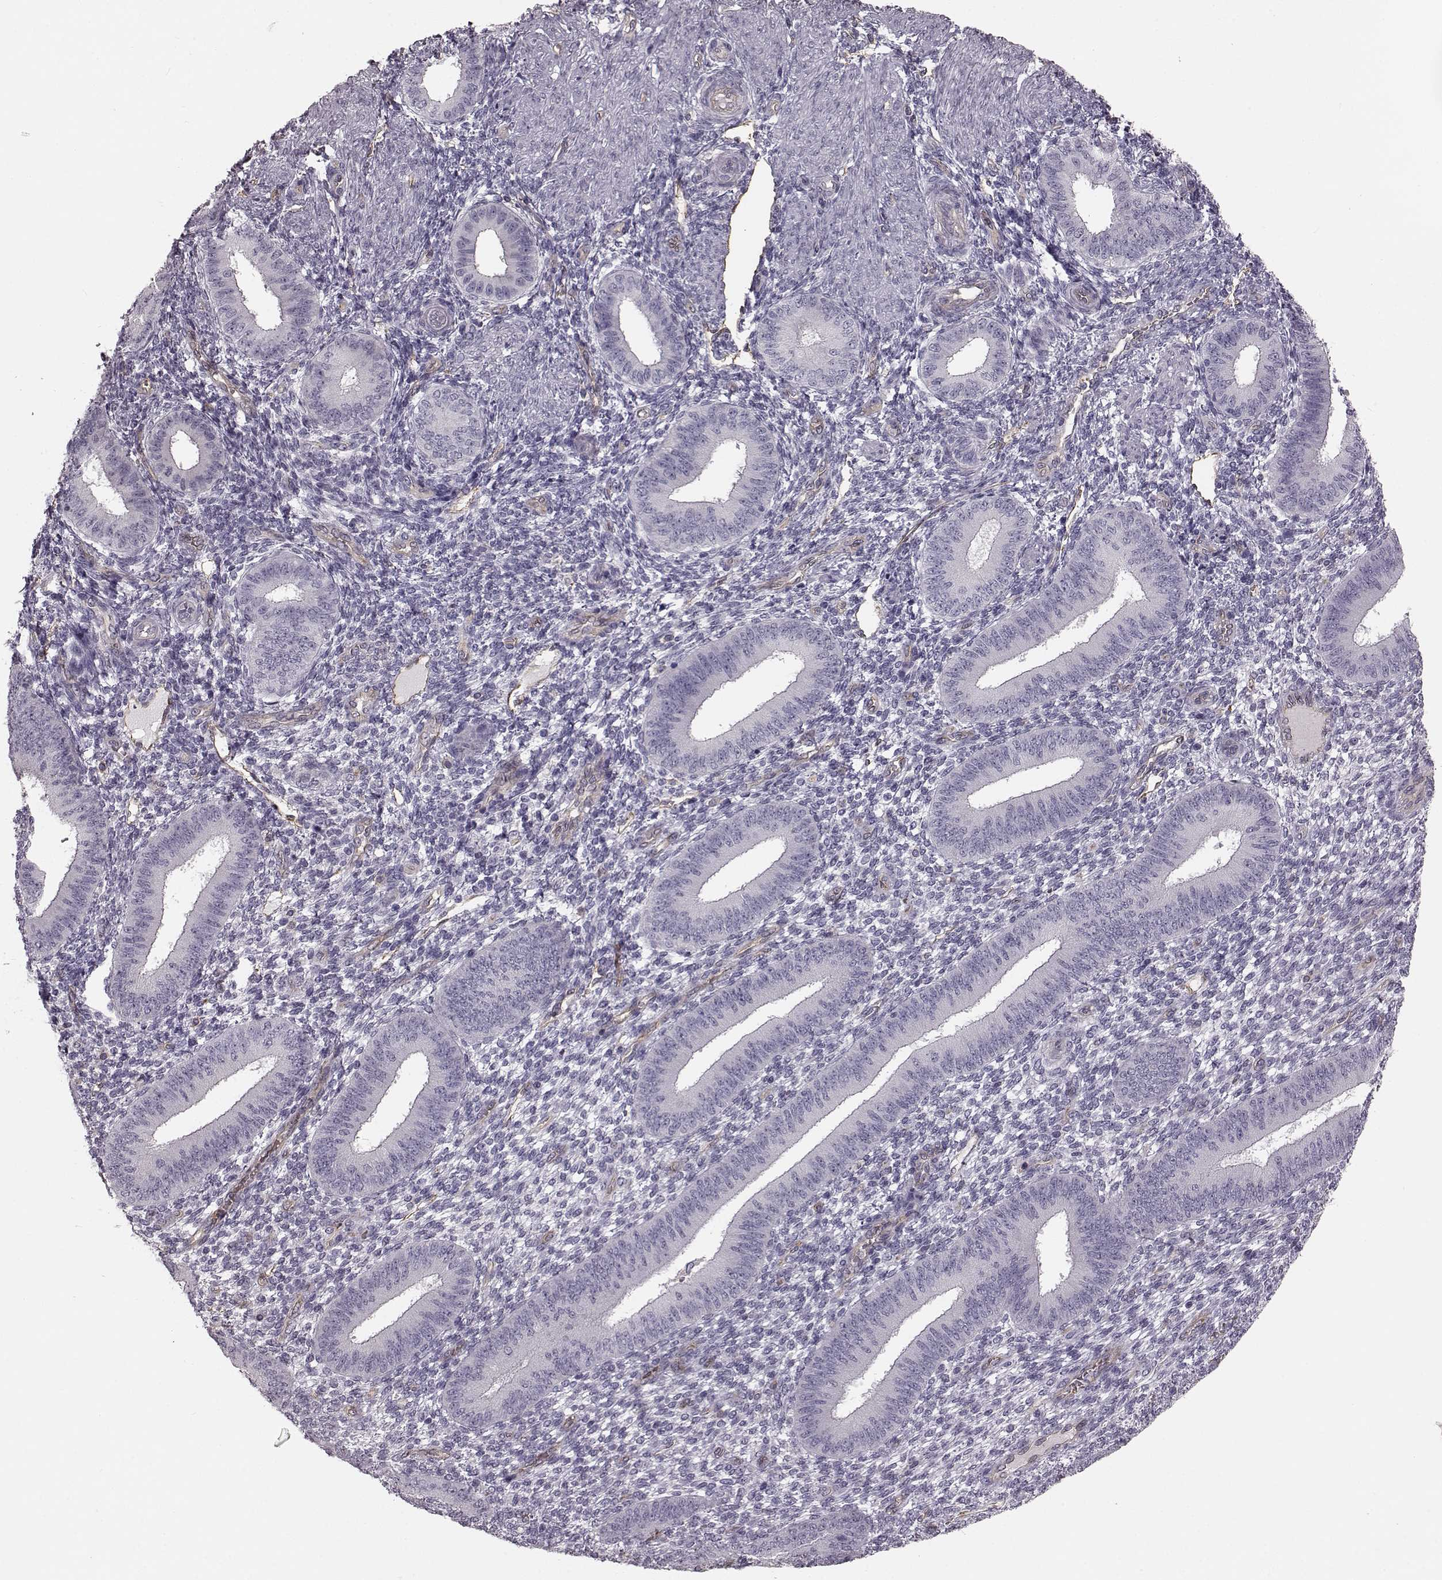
{"staining": {"intensity": "negative", "quantity": "none", "location": "none"}, "tissue": "endometrium", "cell_type": "Cells in endometrial stroma", "image_type": "normal", "snomed": [{"axis": "morphology", "description": "Normal tissue, NOS"}, {"axis": "topography", "description": "Endometrium"}], "caption": "This is a histopathology image of immunohistochemistry staining of benign endometrium, which shows no positivity in cells in endometrial stroma.", "gene": "EIF4E1B", "patient": {"sex": "female", "age": 39}}